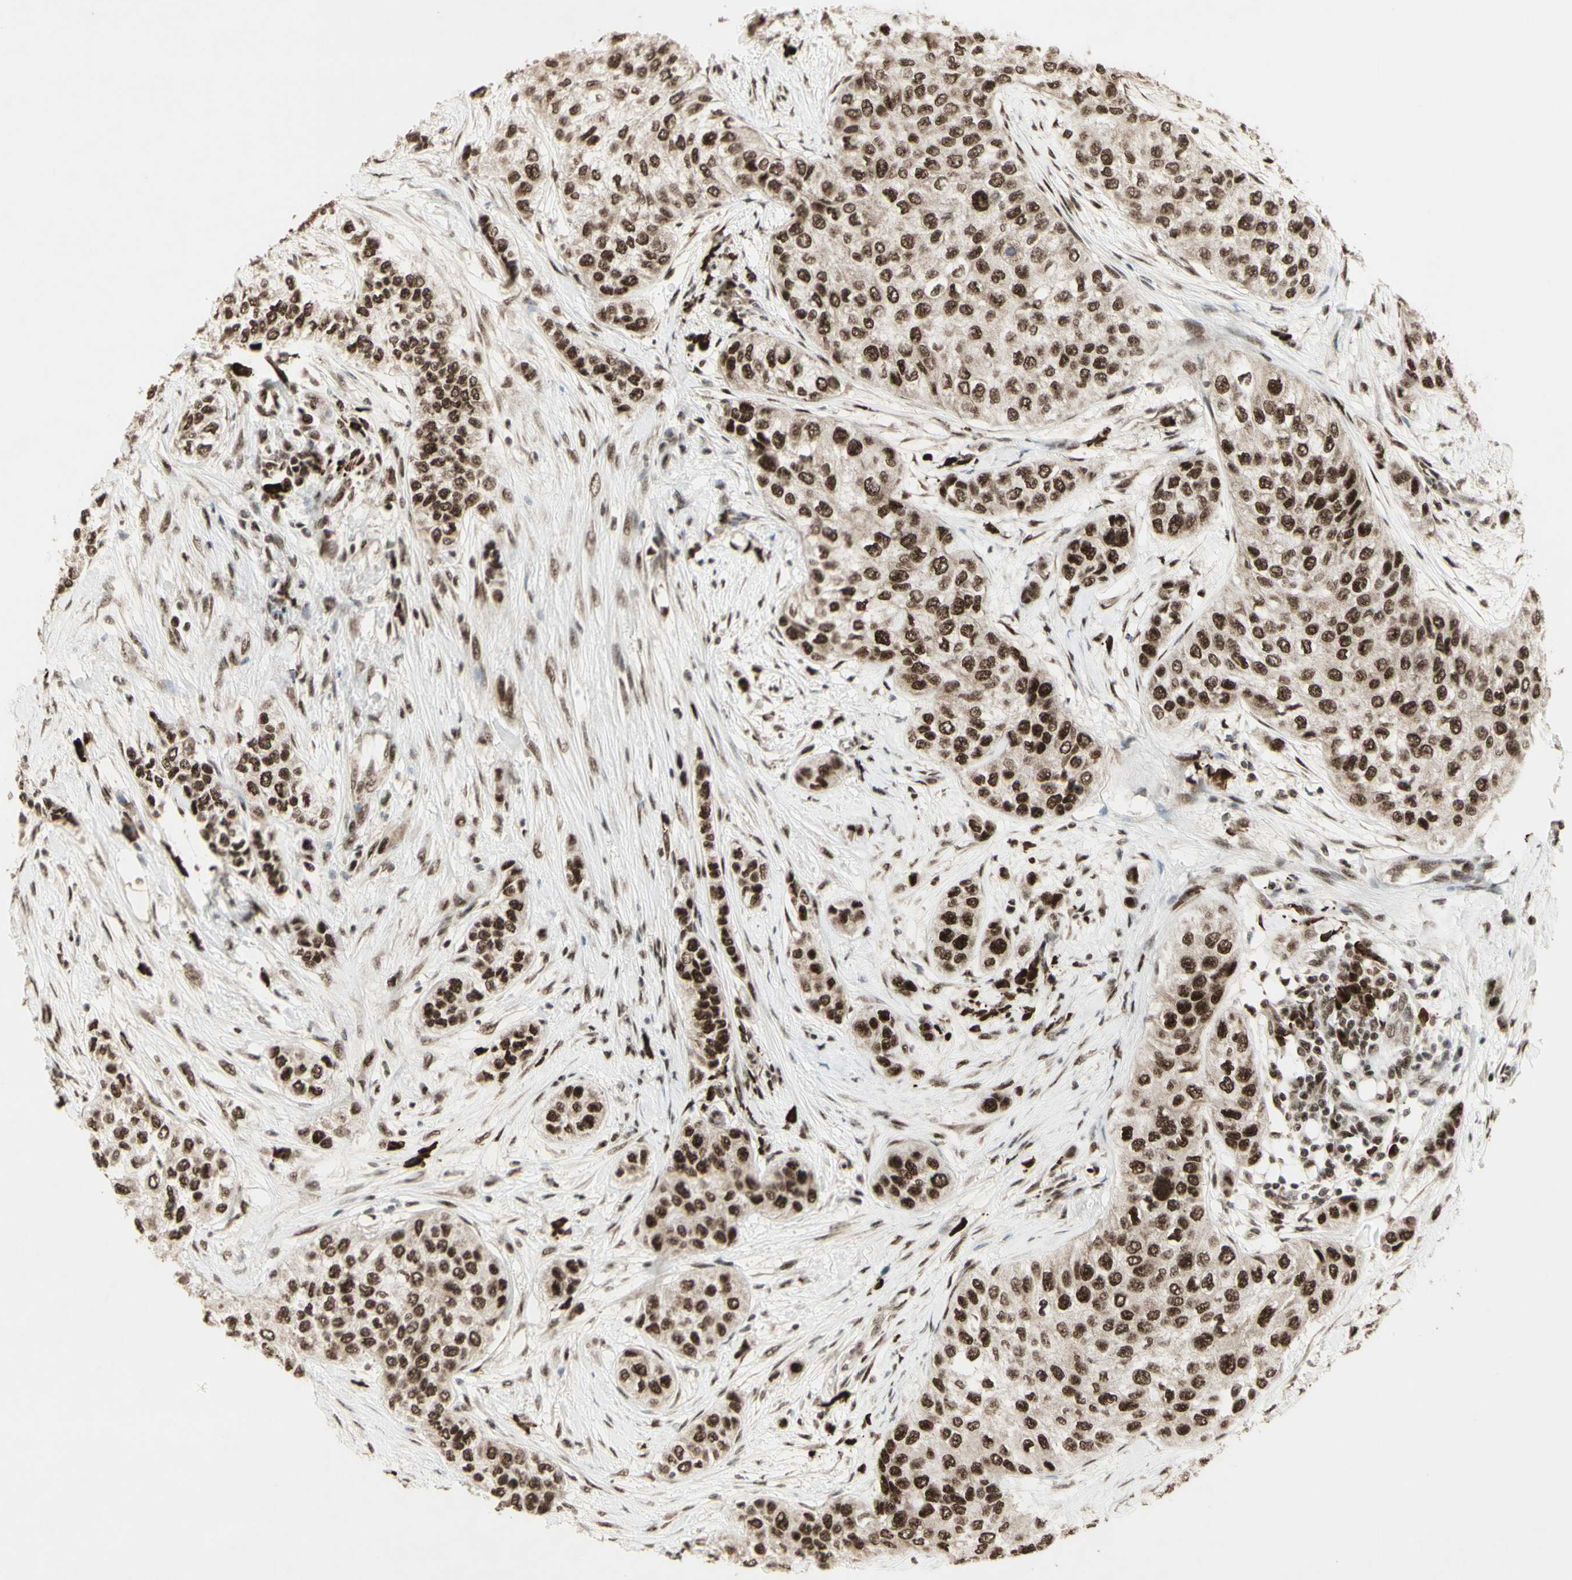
{"staining": {"intensity": "strong", "quantity": ">75%", "location": "nuclear"}, "tissue": "urothelial cancer", "cell_type": "Tumor cells", "image_type": "cancer", "snomed": [{"axis": "morphology", "description": "Urothelial carcinoma, High grade"}, {"axis": "topography", "description": "Urinary bladder"}], "caption": "Immunohistochemistry (IHC) (DAB) staining of human urothelial cancer reveals strong nuclear protein expression in approximately >75% of tumor cells.", "gene": "CCNT1", "patient": {"sex": "female", "age": 56}}